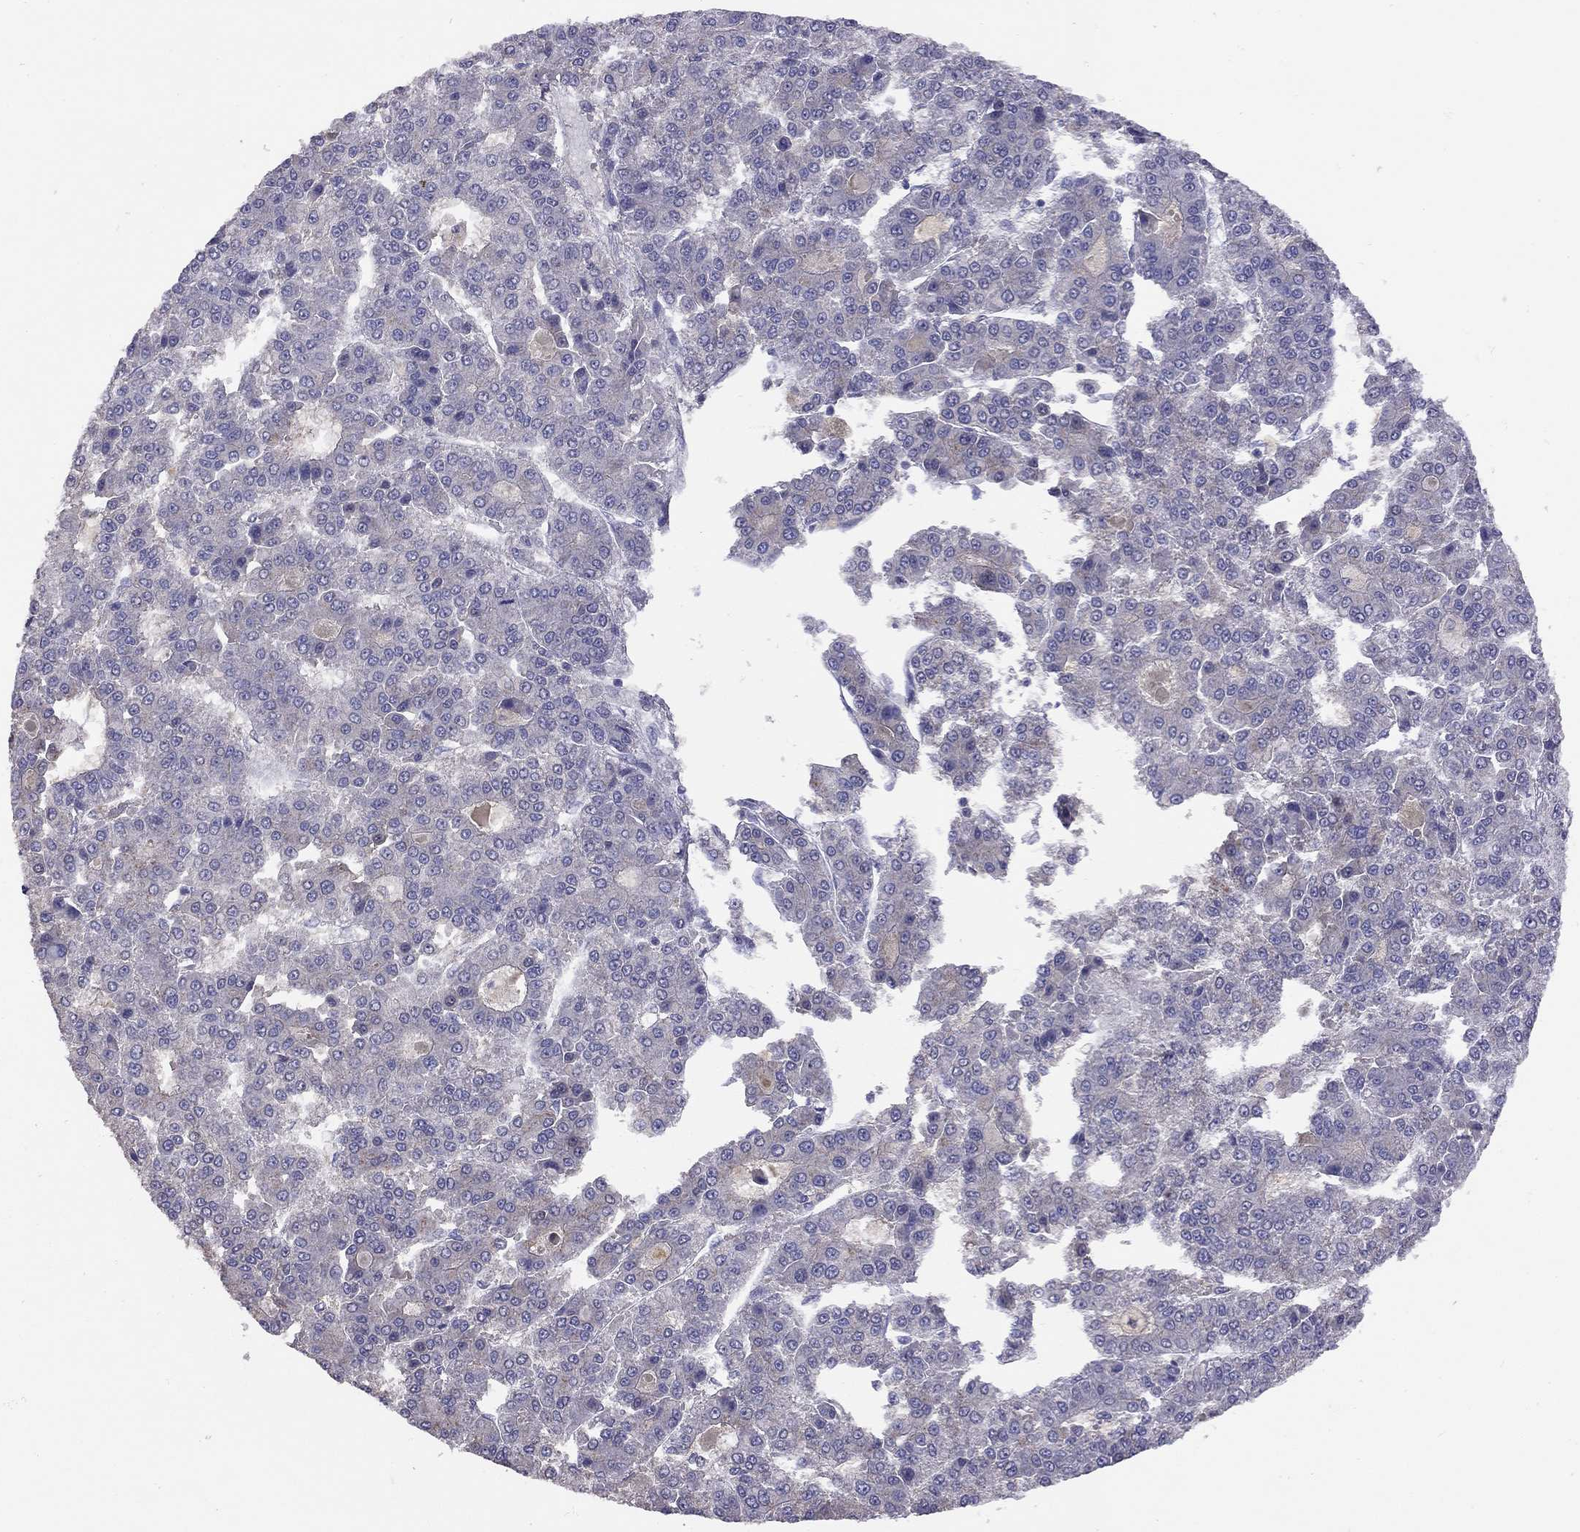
{"staining": {"intensity": "negative", "quantity": "none", "location": "none"}, "tissue": "liver cancer", "cell_type": "Tumor cells", "image_type": "cancer", "snomed": [{"axis": "morphology", "description": "Carcinoma, Hepatocellular, NOS"}, {"axis": "topography", "description": "Liver"}], "caption": "High magnification brightfield microscopy of liver cancer (hepatocellular carcinoma) stained with DAB (3,3'-diaminobenzidine) (brown) and counterstained with hematoxylin (blue): tumor cells show no significant positivity. (DAB (3,3'-diaminobenzidine) immunohistochemistry (IHC) visualized using brightfield microscopy, high magnification).", "gene": "RTP5", "patient": {"sex": "male", "age": 70}}